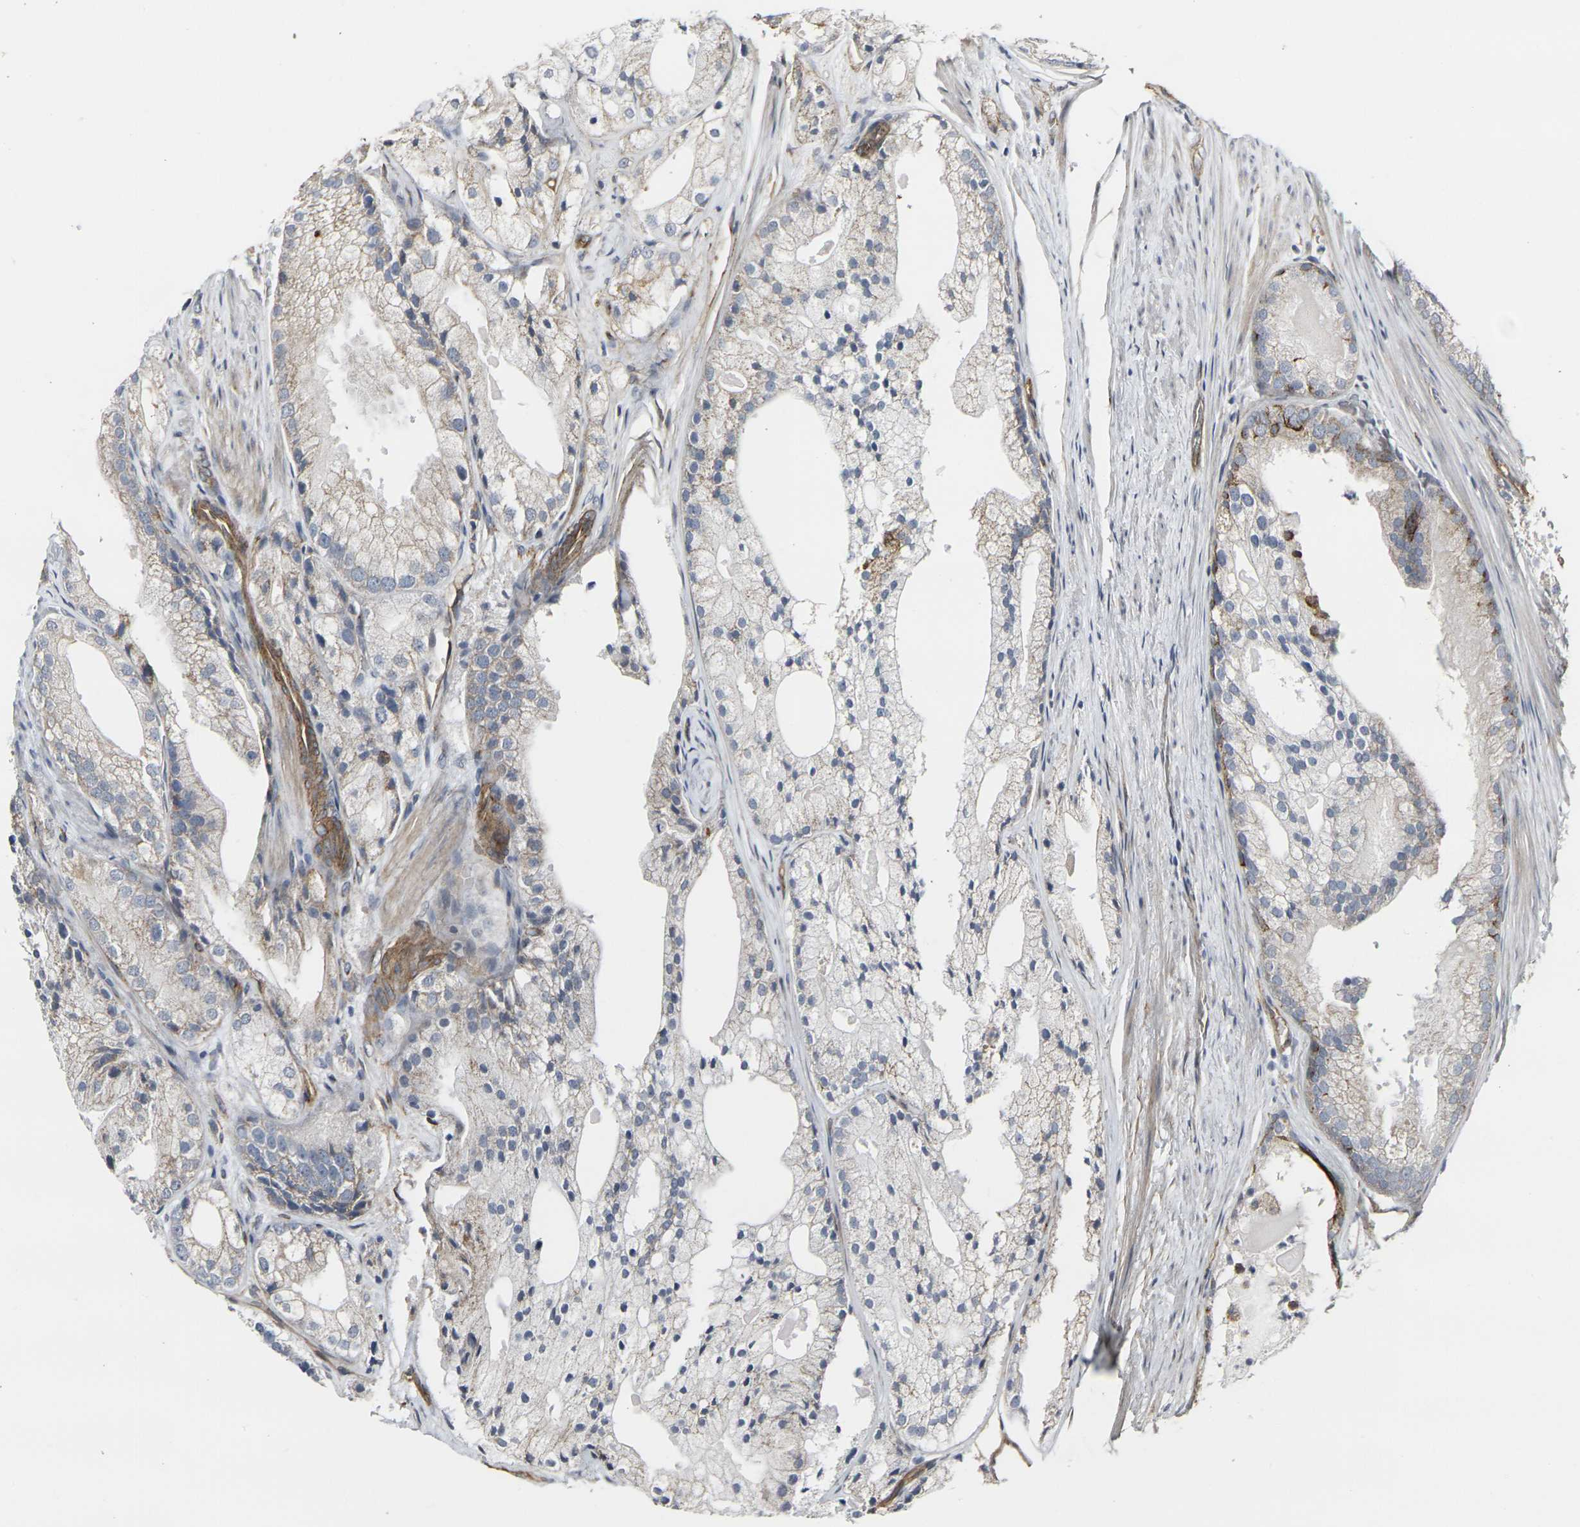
{"staining": {"intensity": "weak", "quantity": "<25%", "location": "cytoplasmic/membranous"}, "tissue": "prostate cancer", "cell_type": "Tumor cells", "image_type": "cancer", "snomed": [{"axis": "morphology", "description": "Adenocarcinoma, Low grade"}, {"axis": "topography", "description": "Prostate"}], "caption": "Immunohistochemistry (IHC) of prostate cancer (low-grade adenocarcinoma) reveals no staining in tumor cells.", "gene": "MYOF", "patient": {"sex": "male", "age": 69}}